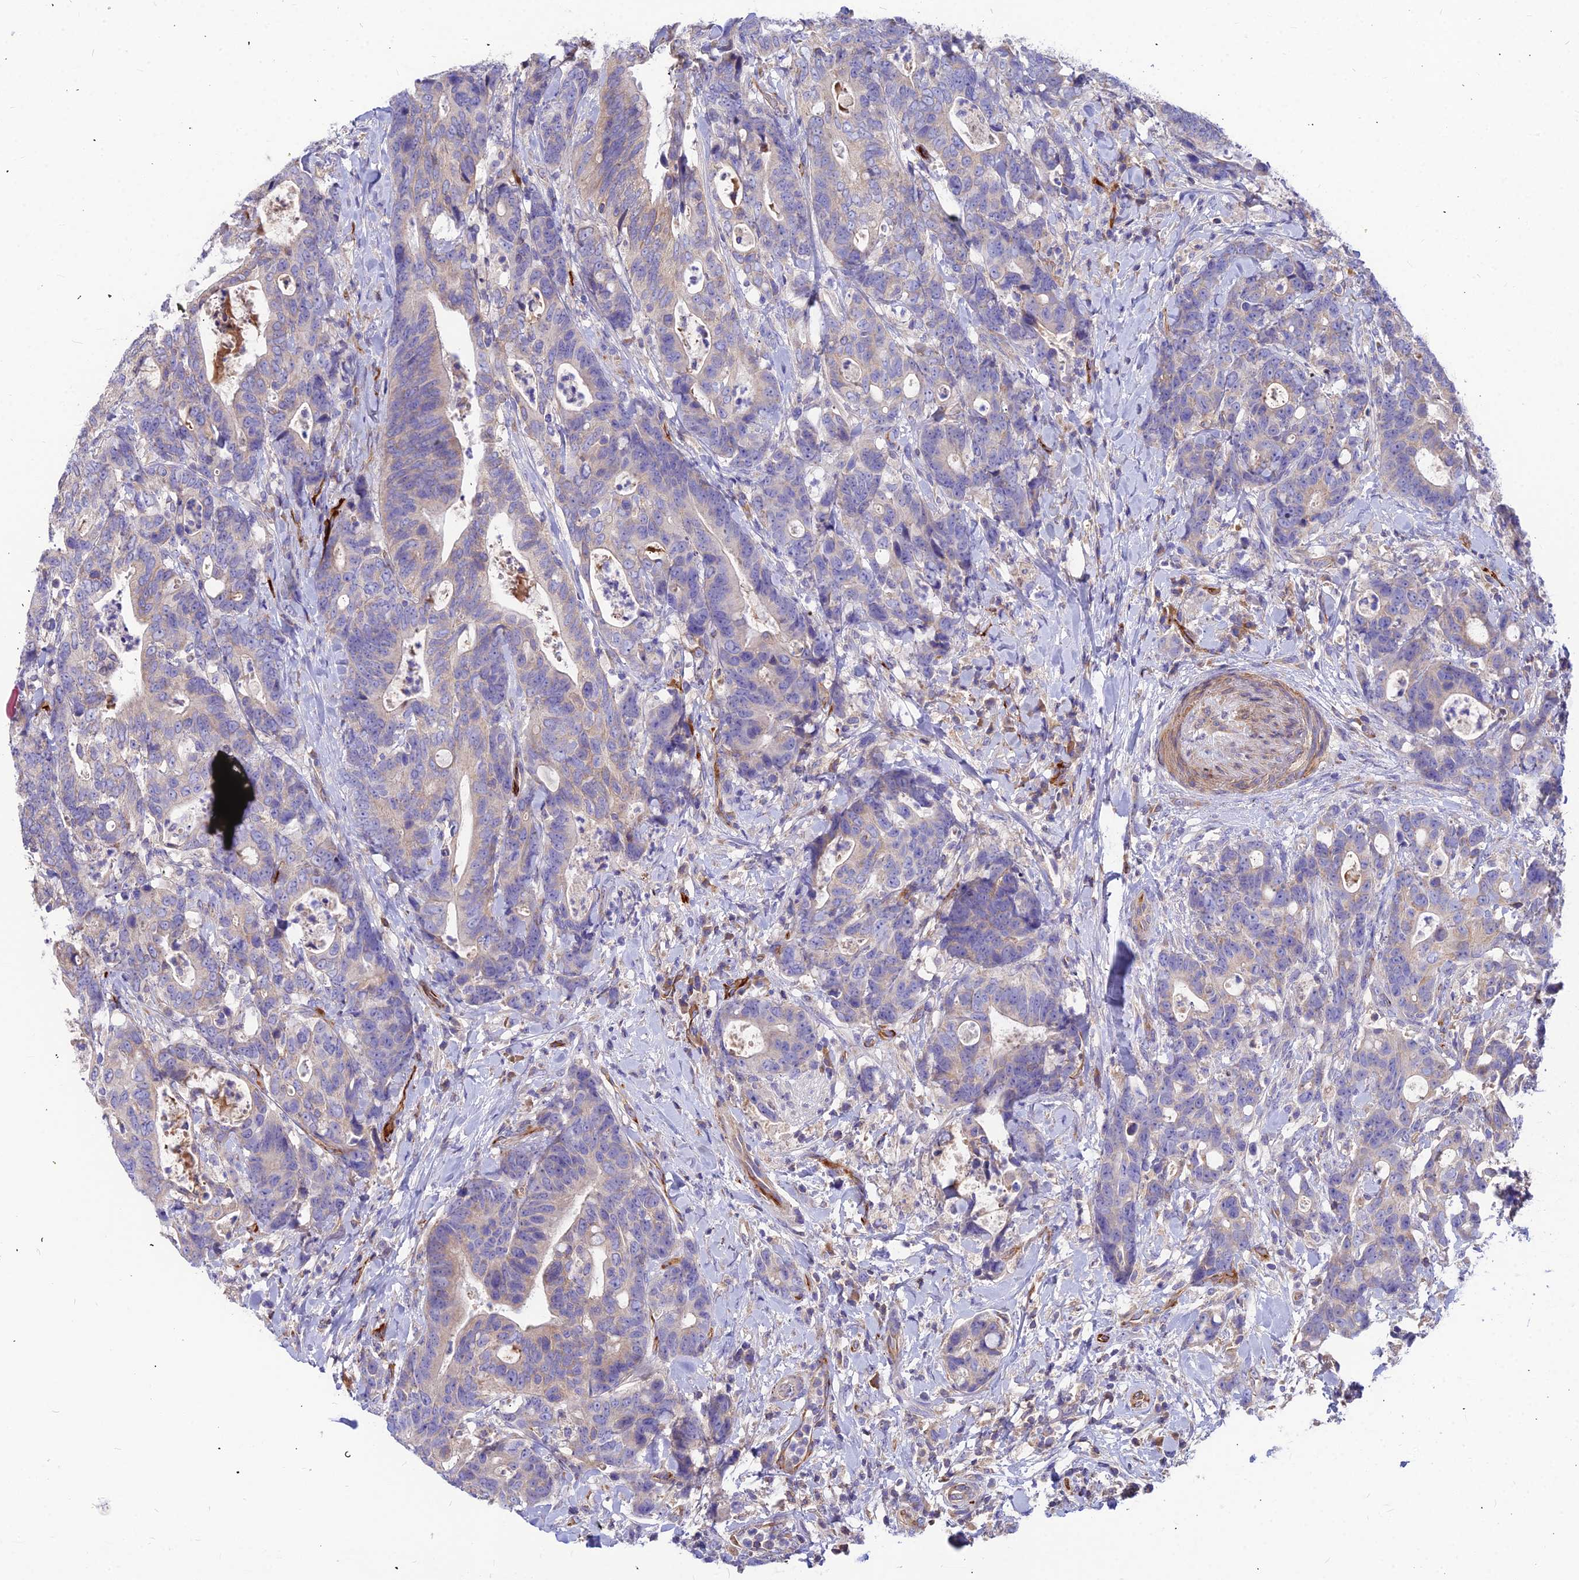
{"staining": {"intensity": "weak", "quantity": "<25%", "location": "cytoplasmic/membranous"}, "tissue": "colorectal cancer", "cell_type": "Tumor cells", "image_type": "cancer", "snomed": [{"axis": "morphology", "description": "Adenocarcinoma, NOS"}, {"axis": "topography", "description": "Colon"}], "caption": "Immunohistochemistry histopathology image of neoplastic tissue: colorectal cancer stained with DAB reveals no significant protein positivity in tumor cells.", "gene": "ASPHD1", "patient": {"sex": "female", "age": 82}}